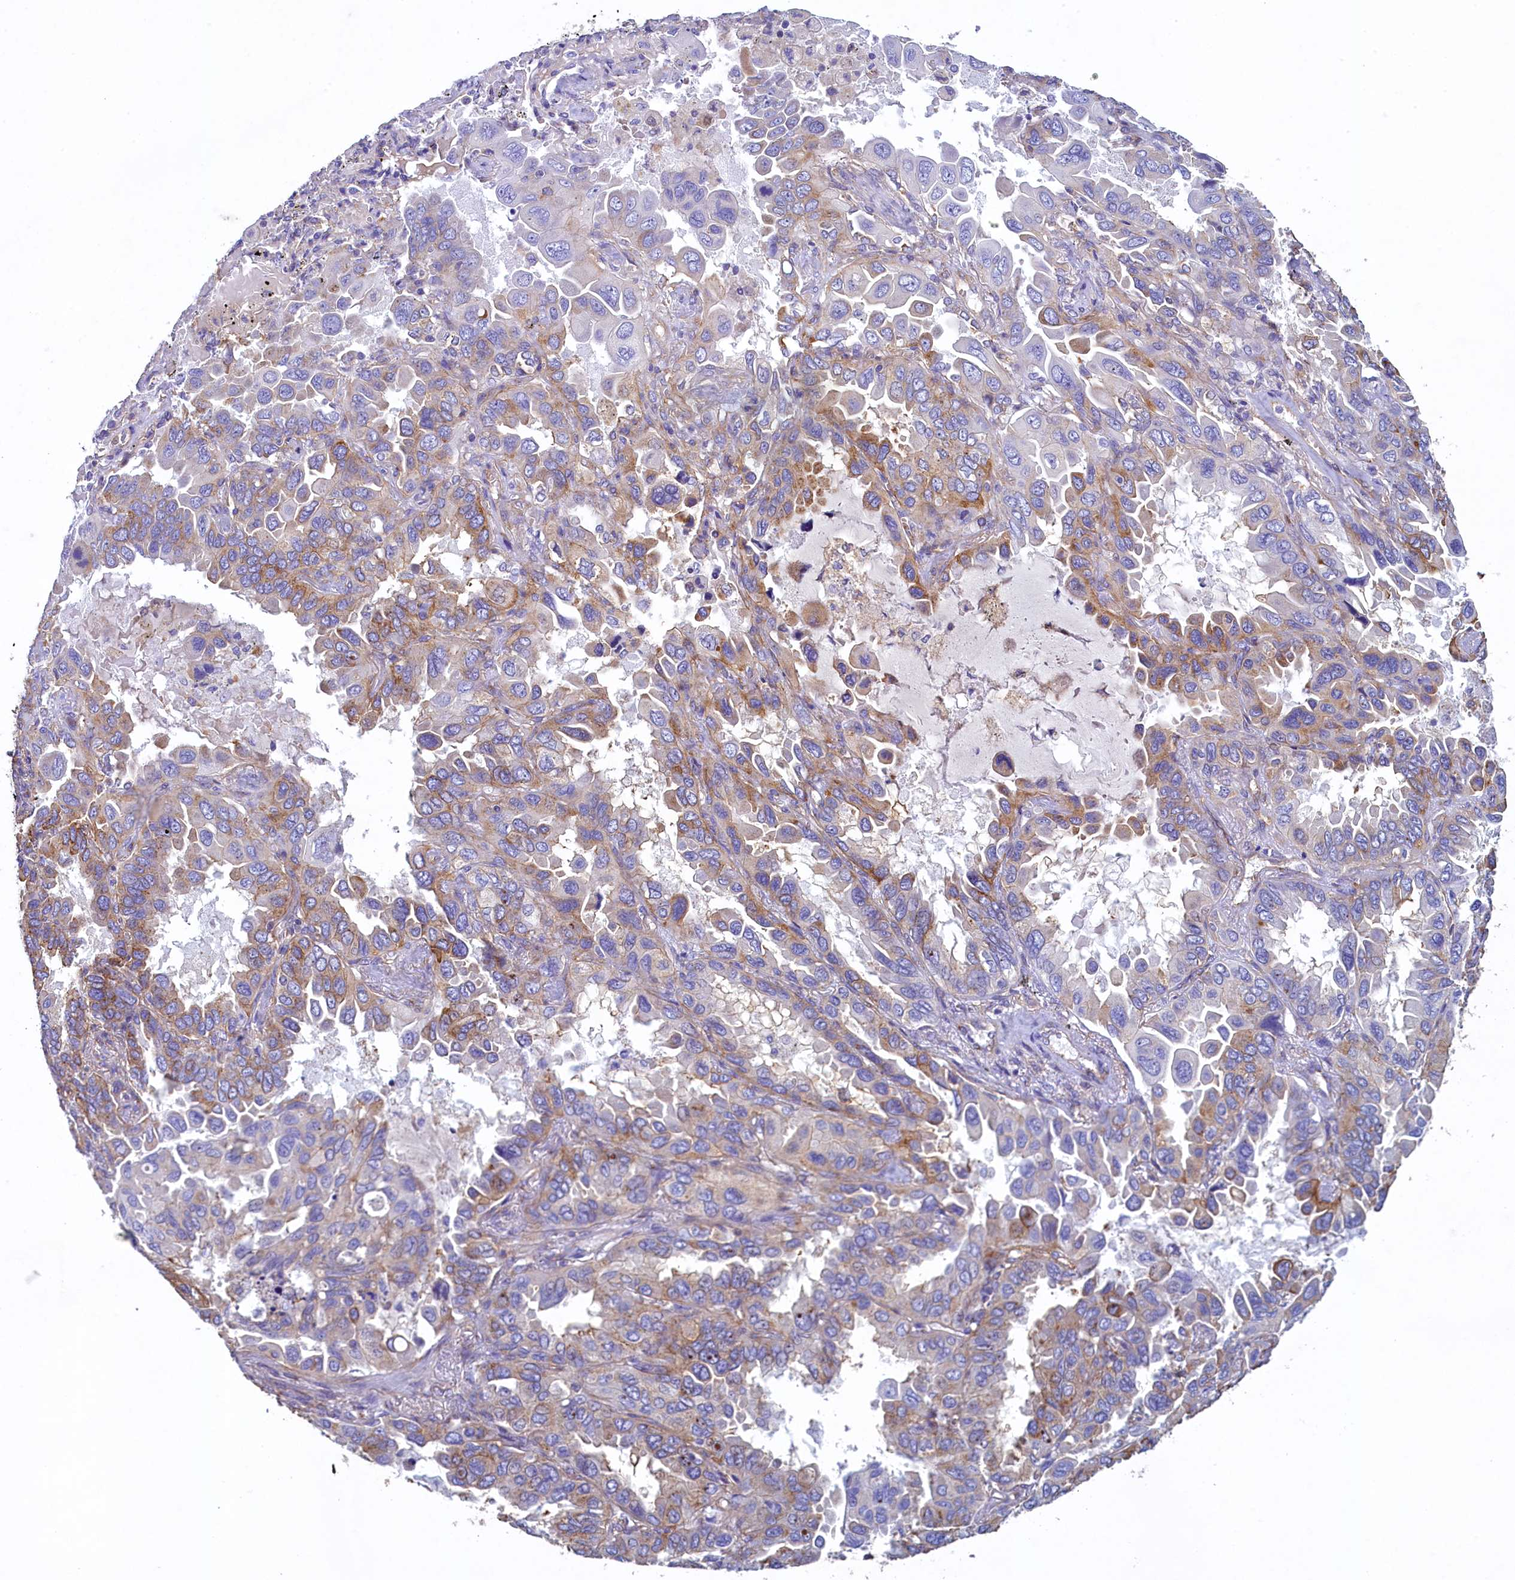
{"staining": {"intensity": "moderate", "quantity": "25%-75%", "location": "cytoplasmic/membranous"}, "tissue": "lung cancer", "cell_type": "Tumor cells", "image_type": "cancer", "snomed": [{"axis": "morphology", "description": "Adenocarcinoma, NOS"}, {"axis": "topography", "description": "Lung"}], "caption": "An immunohistochemistry (IHC) micrograph of tumor tissue is shown. Protein staining in brown shows moderate cytoplasmic/membranous positivity in adenocarcinoma (lung) within tumor cells.", "gene": "GPR21", "patient": {"sex": "male", "age": 64}}